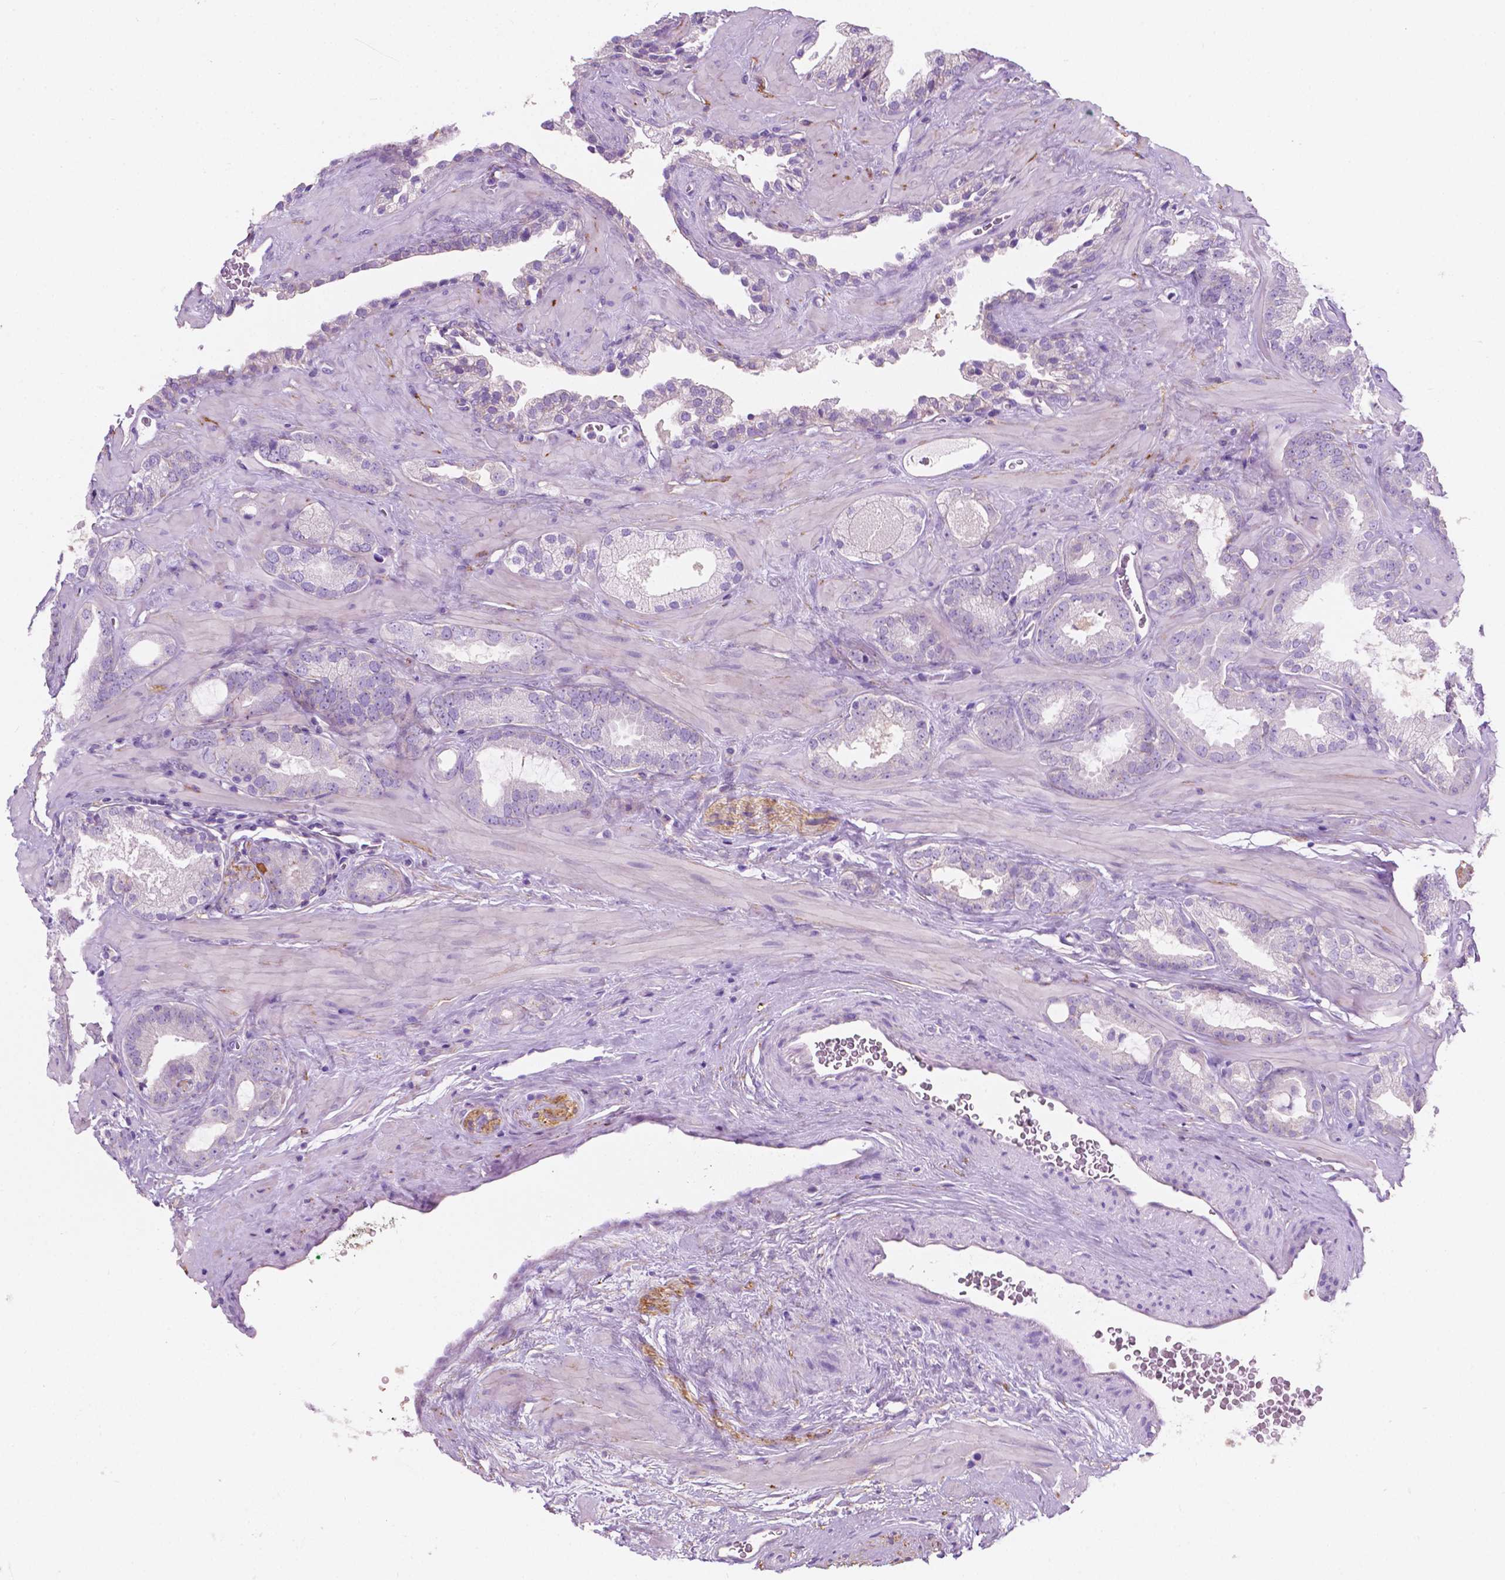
{"staining": {"intensity": "negative", "quantity": "none", "location": "none"}, "tissue": "prostate cancer", "cell_type": "Tumor cells", "image_type": "cancer", "snomed": [{"axis": "morphology", "description": "Adenocarcinoma, Low grade"}, {"axis": "topography", "description": "Prostate"}], "caption": "Tumor cells are negative for protein expression in human low-grade adenocarcinoma (prostate).", "gene": "GNAO1", "patient": {"sex": "male", "age": 62}}